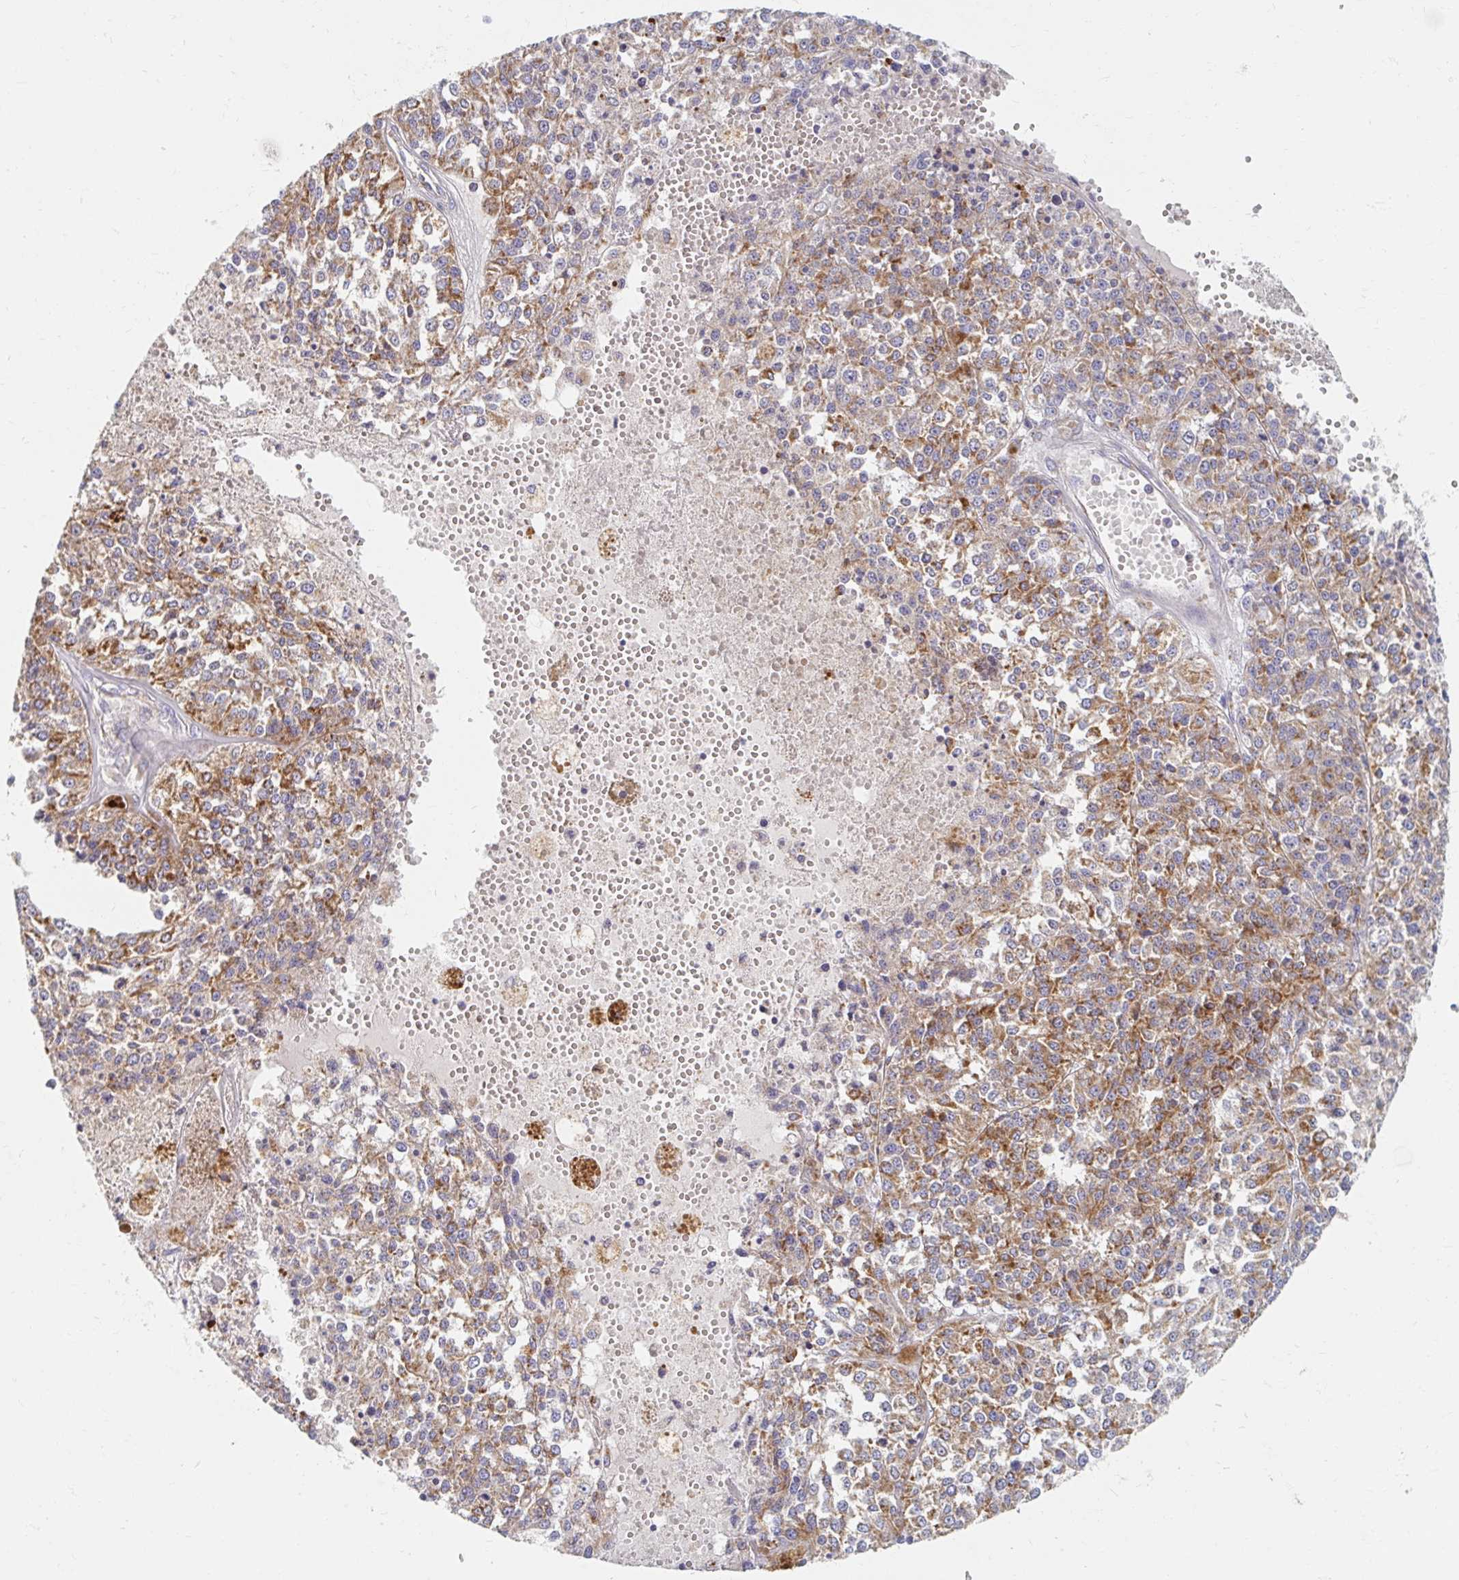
{"staining": {"intensity": "moderate", "quantity": ">75%", "location": "cytoplasmic/membranous"}, "tissue": "melanoma", "cell_type": "Tumor cells", "image_type": "cancer", "snomed": [{"axis": "morphology", "description": "Malignant melanoma, Metastatic site"}, {"axis": "topography", "description": "Lymph node"}], "caption": "IHC image of human malignant melanoma (metastatic site) stained for a protein (brown), which demonstrates medium levels of moderate cytoplasmic/membranous staining in about >75% of tumor cells.", "gene": "MAVS", "patient": {"sex": "female", "age": 64}}